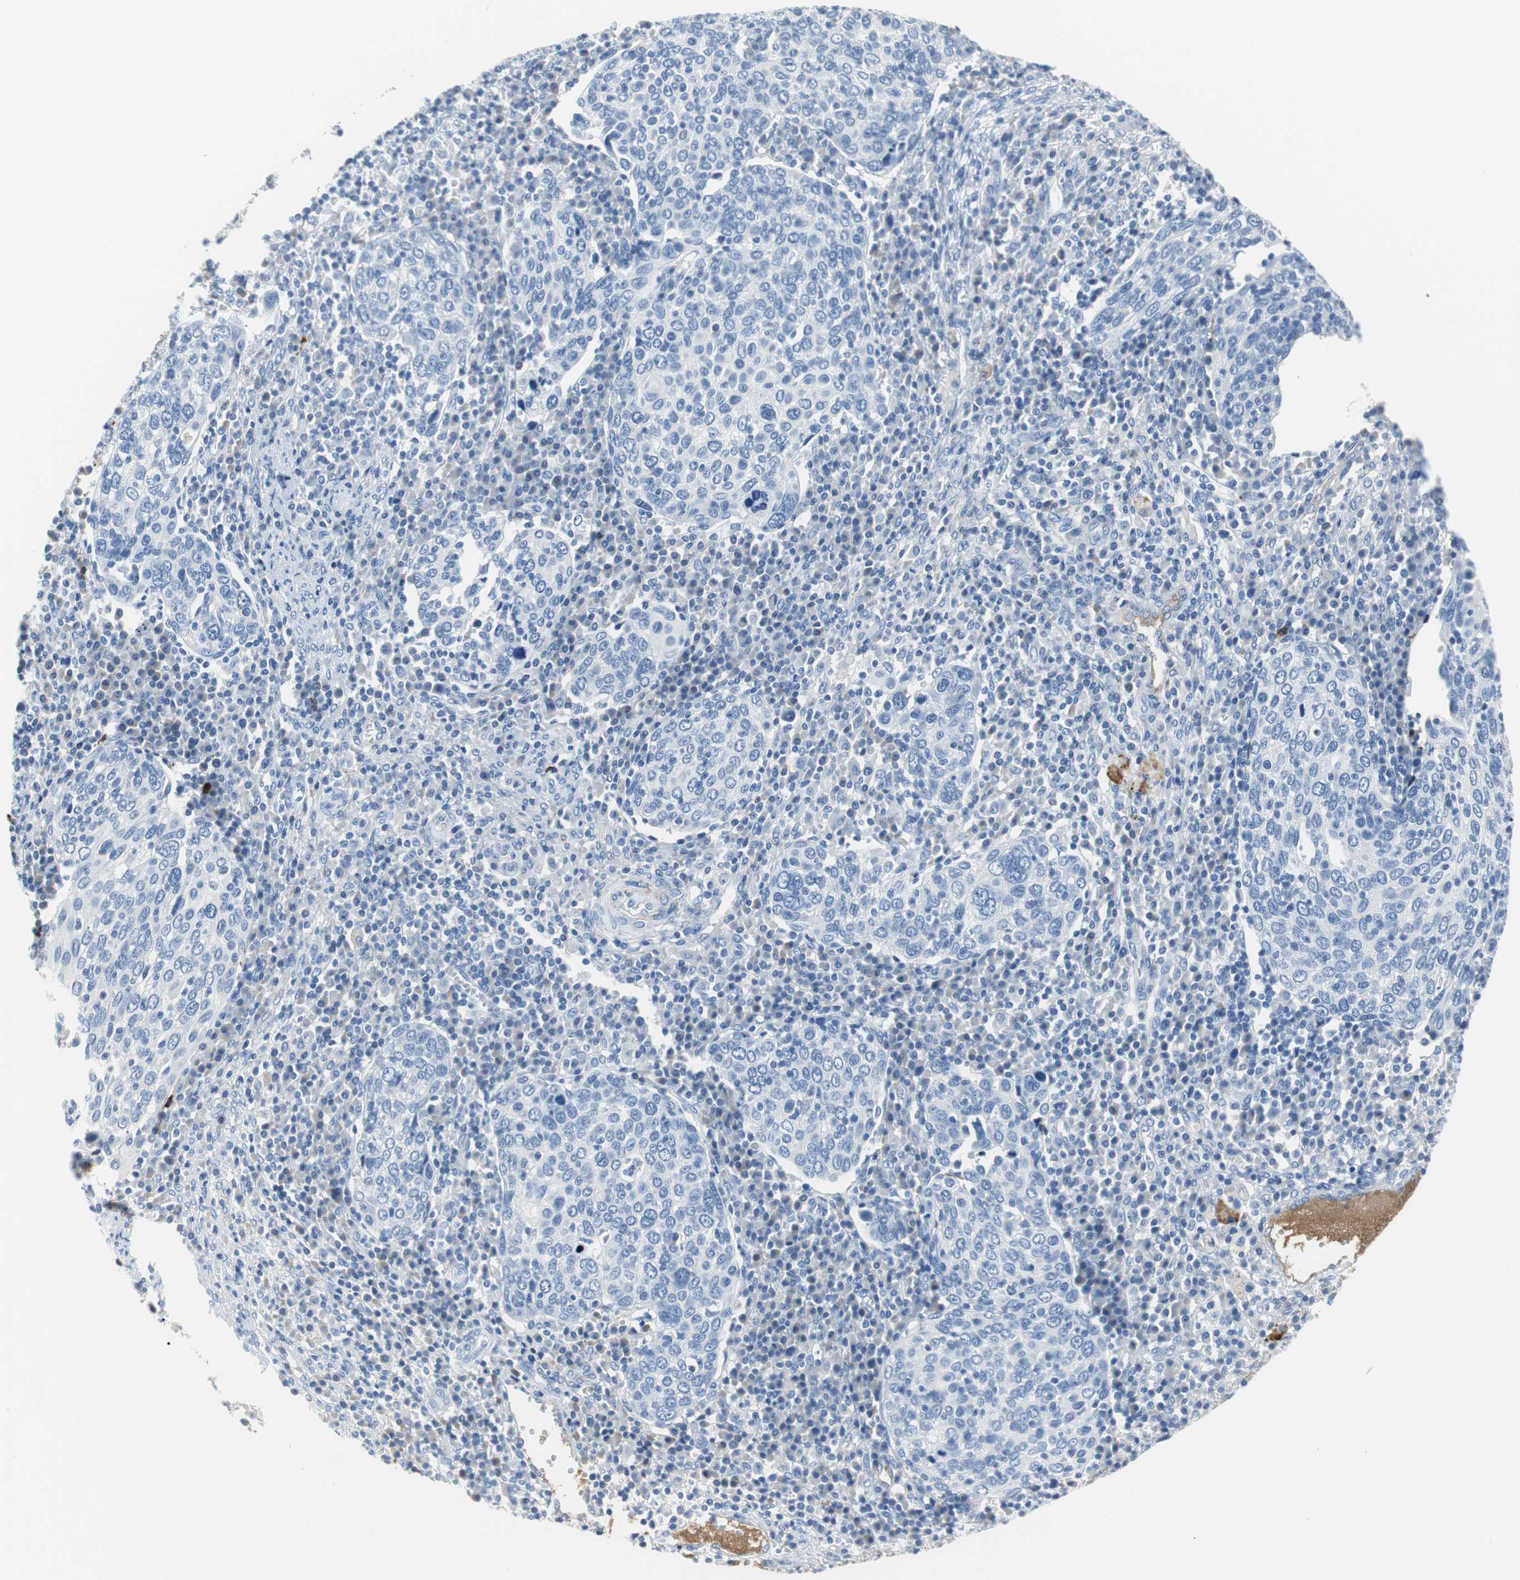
{"staining": {"intensity": "negative", "quantity": "none", "location": "none"}, "tissue": "cervical cancer", "cell_type": "Tumor cells", "image_type": "cancer", "snomed": [{"axis": "morphology", "description": "Squamous cell carcinoma, NOS"}, {"axis": "topography", "description": "Cervix"}], "caption": "Immunohistochemistry of cervical cancer (squamous cell carcinoma) demonstrates no expression in tumor cells.", "gene": "APCS", "patient": {"sex": "female", "age": 40}}